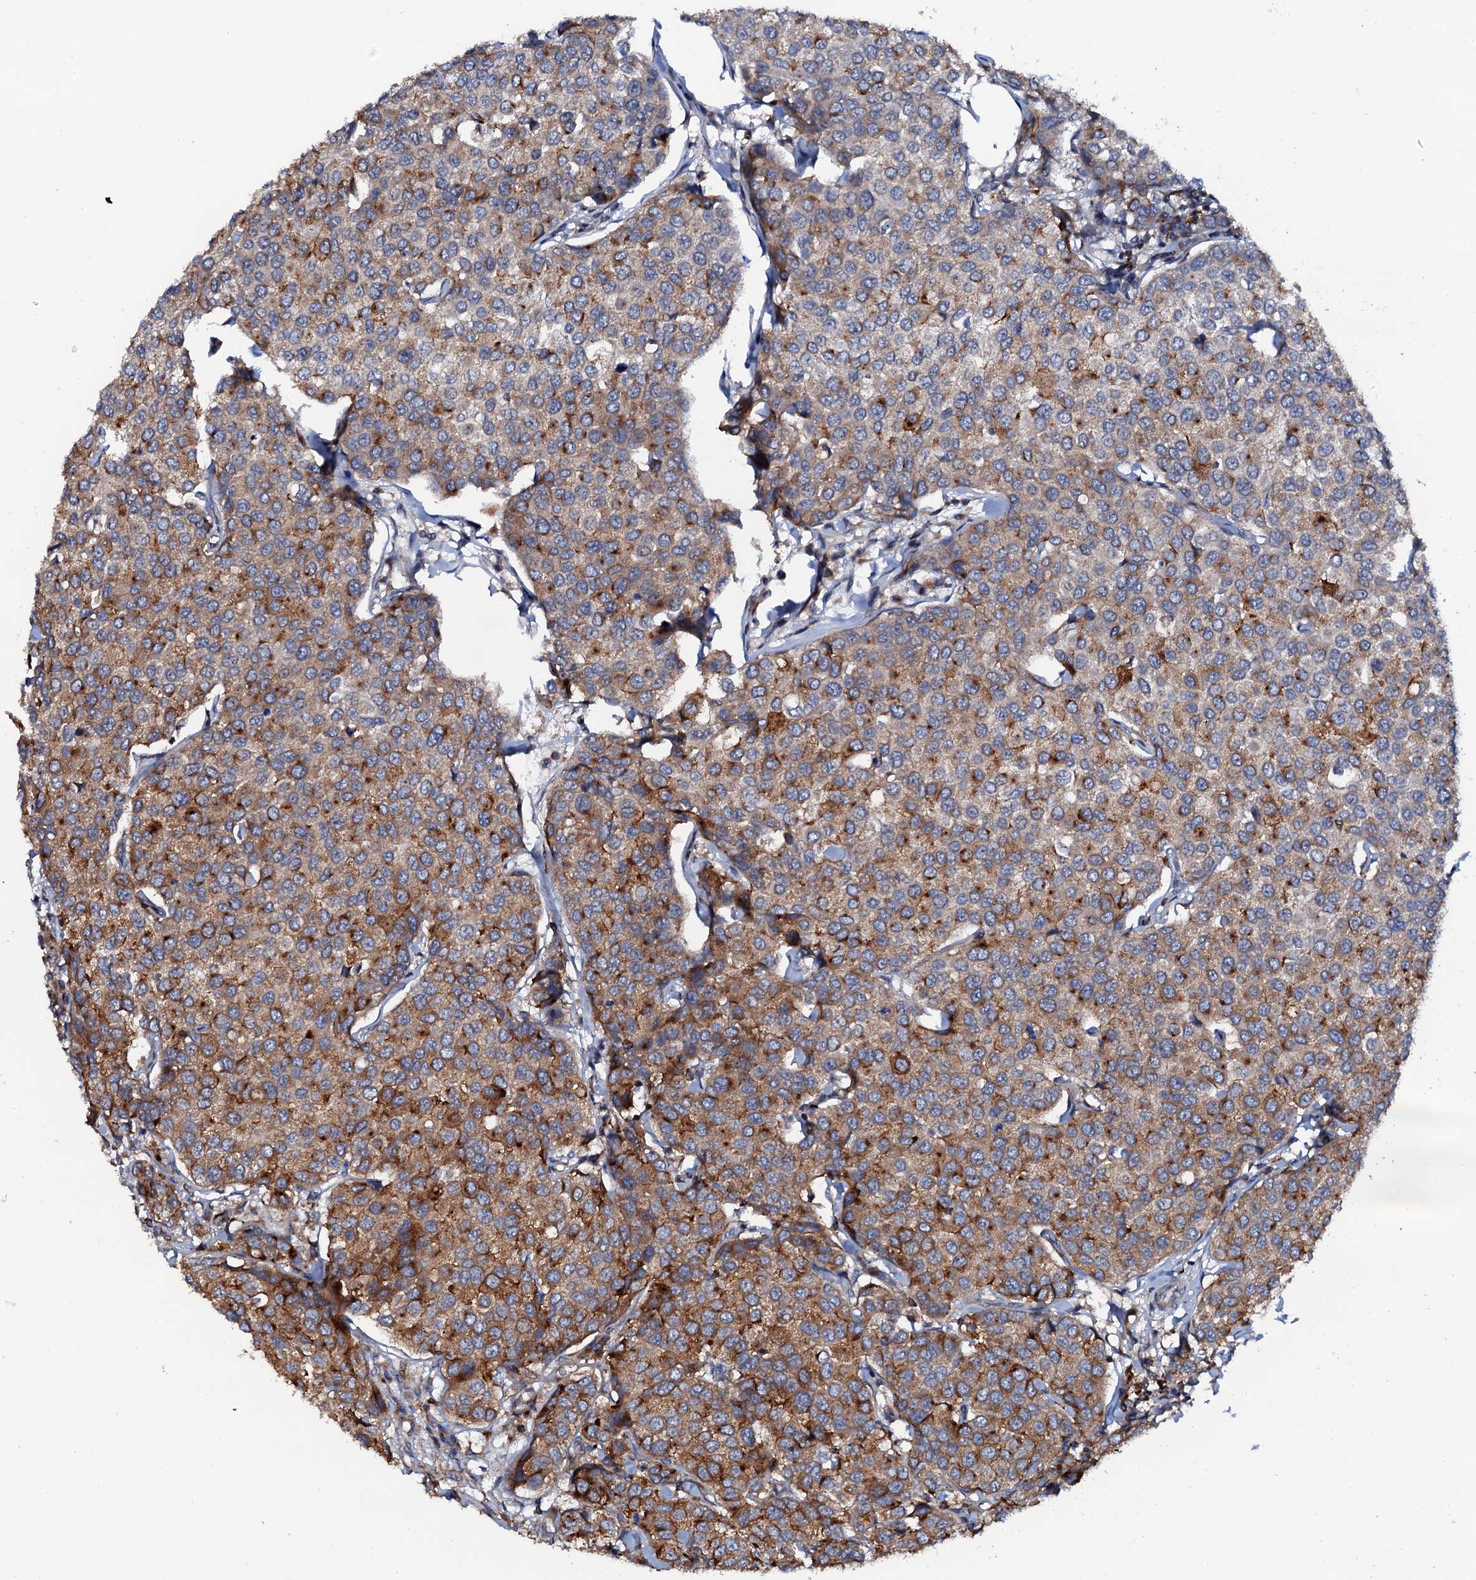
{"staining": {"intensity": "moderate", "quantity": ">75%", "location": "cytoplasmic/membranous"}, "tissue": "breast cancer", "cell_type": "Tumor cells", "image_type": "cancer", "snomed": [{"axis": "morphology", "description": "Duct carcinoma"}, {"axis": "topography", "description": "Breast"}], "caption": "Breast cancer (infiltrating ductal carcinoma) stained with a protein marker reveals moderate staining in tumor cells.", "gene": "VAMP8", "patient": {"sex": "female", "age": 55}}